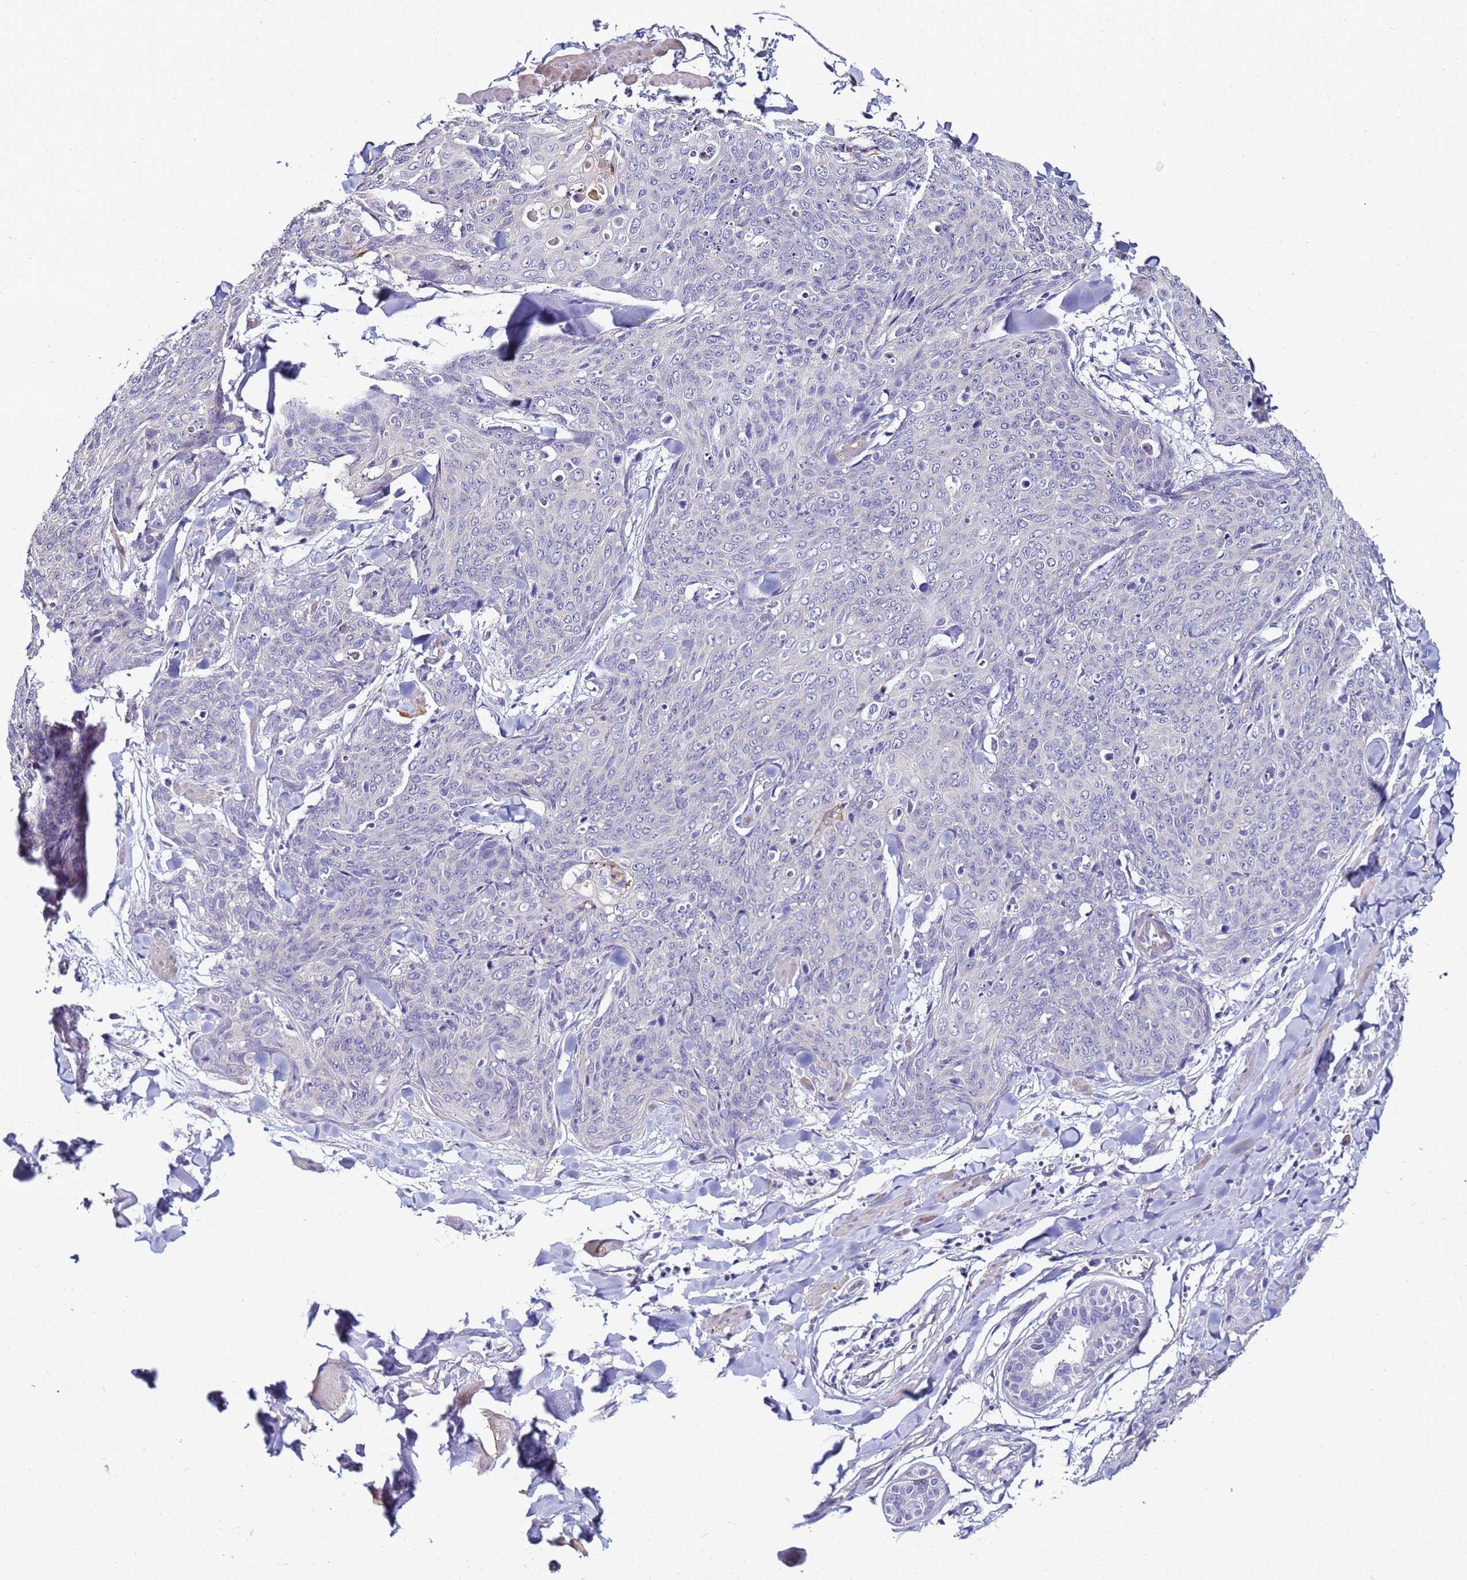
{"staining": {"intensity": "negative", "quantity": "none", "location": "none"}, "tissue": "skin cancer", "cell_type": "Tumor cells", "image_type": "cancer", "snomed": [{"axis": "morphology", "description": "Squamous cell carcinoma, NOS"}, {"axis": "topography", "description": "Skin"}, {"axis": "topography", "description": "Vulva"}], "caption": "The micrograph exhibits no significant positivity in tumor cells of skin cancer.", "gene": "FAM166B", "patient": {"sex": "female", "age": 85}}